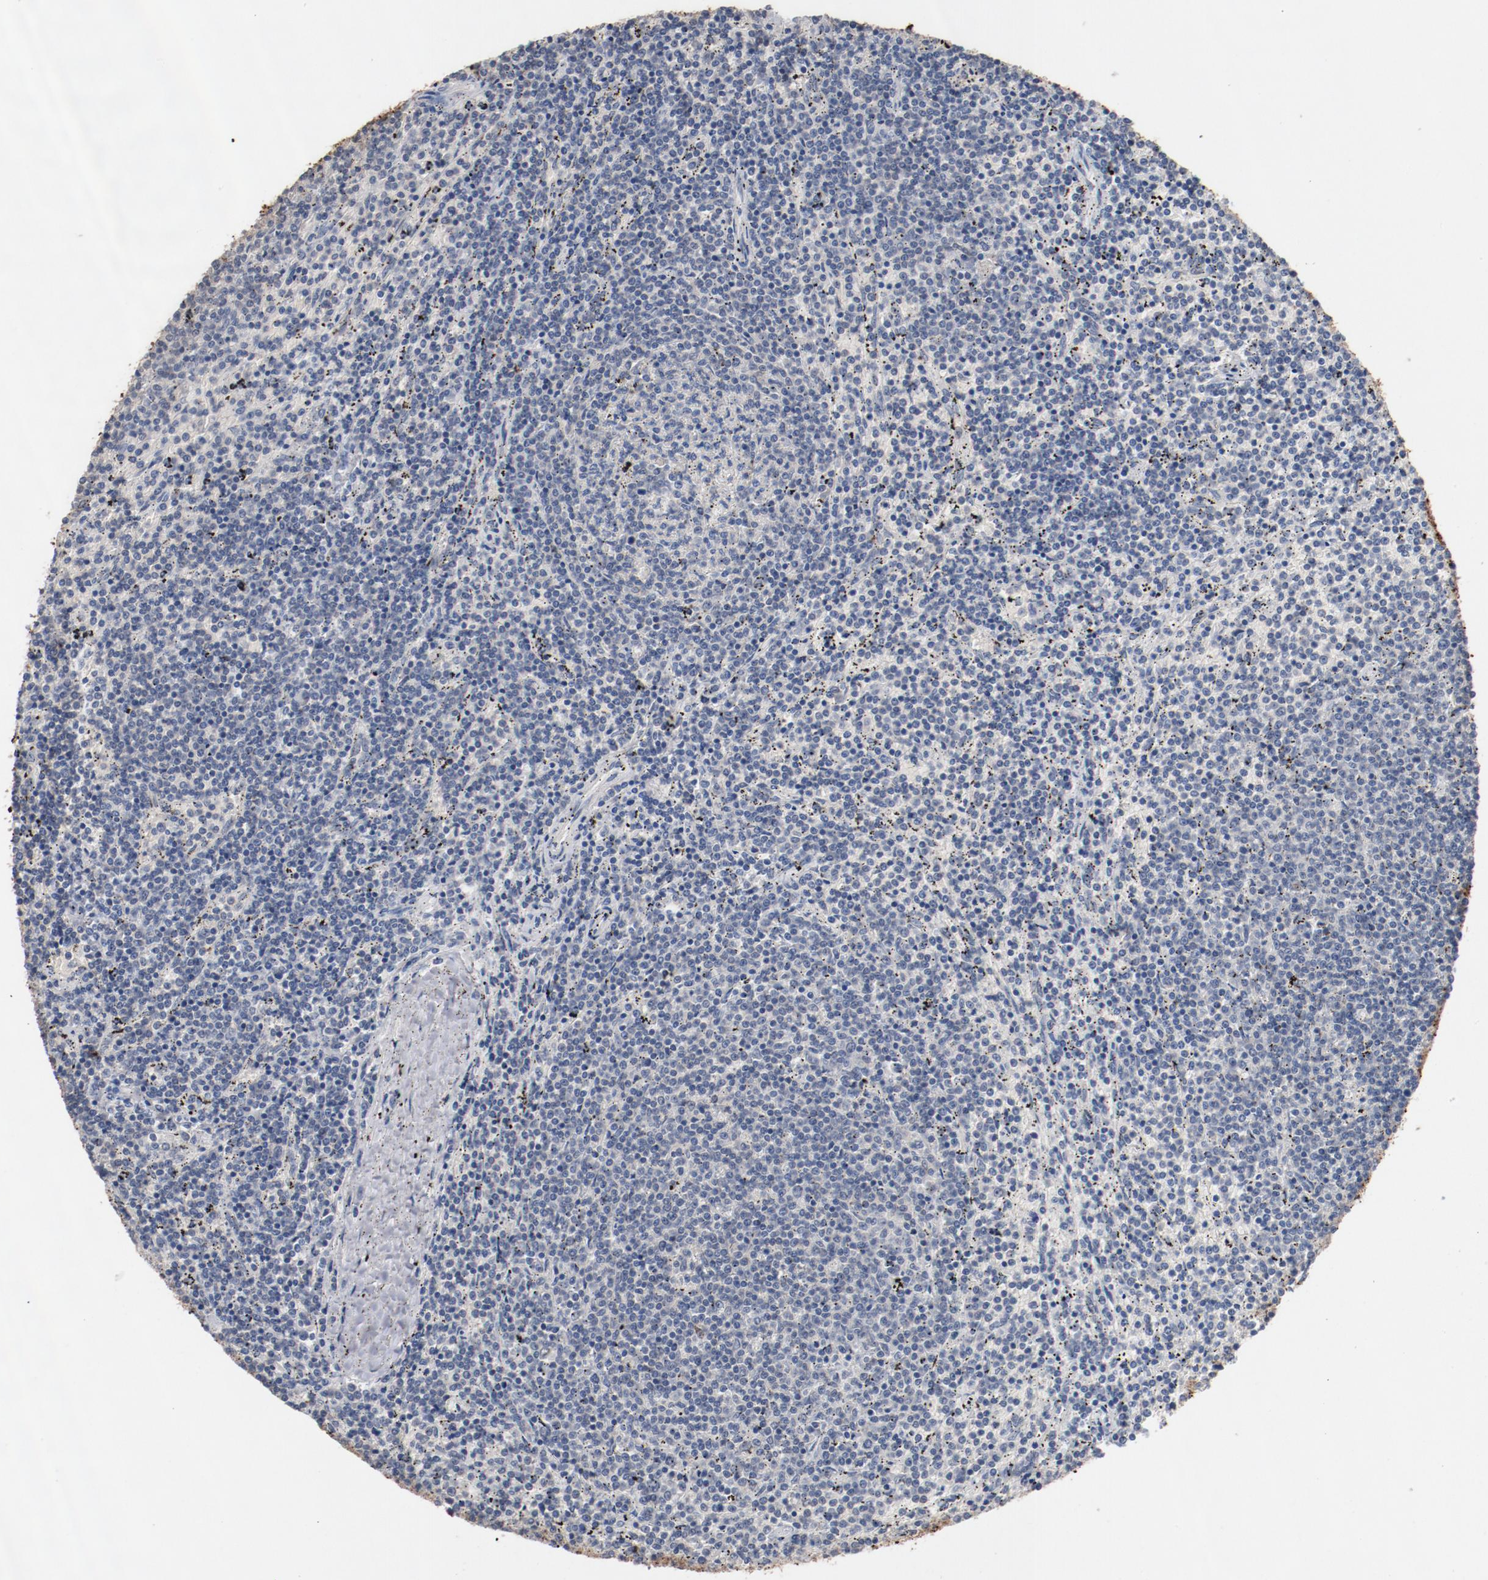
{"staining": {"intensity": "negative", "quantity": "none", "location": "none"}, "tissue": "lymphoma", "cell_type": "Tumor cells", "image_type": "cancer", "snomed": [{"axis": "morphology", "description": "Malignant lymphoma, non-Hodgkin's type, Low grade"}, {"axis": "topography", "description": "Spleen"}], "caption": "The immunohistochemistry (IHC) image has no significant expression in tumor cells of low-grade malignant lymphoma, non-Hodgkin's type tissue.", "gene": "ERICH1", "patient": {"sex": "female", "age": 50}}